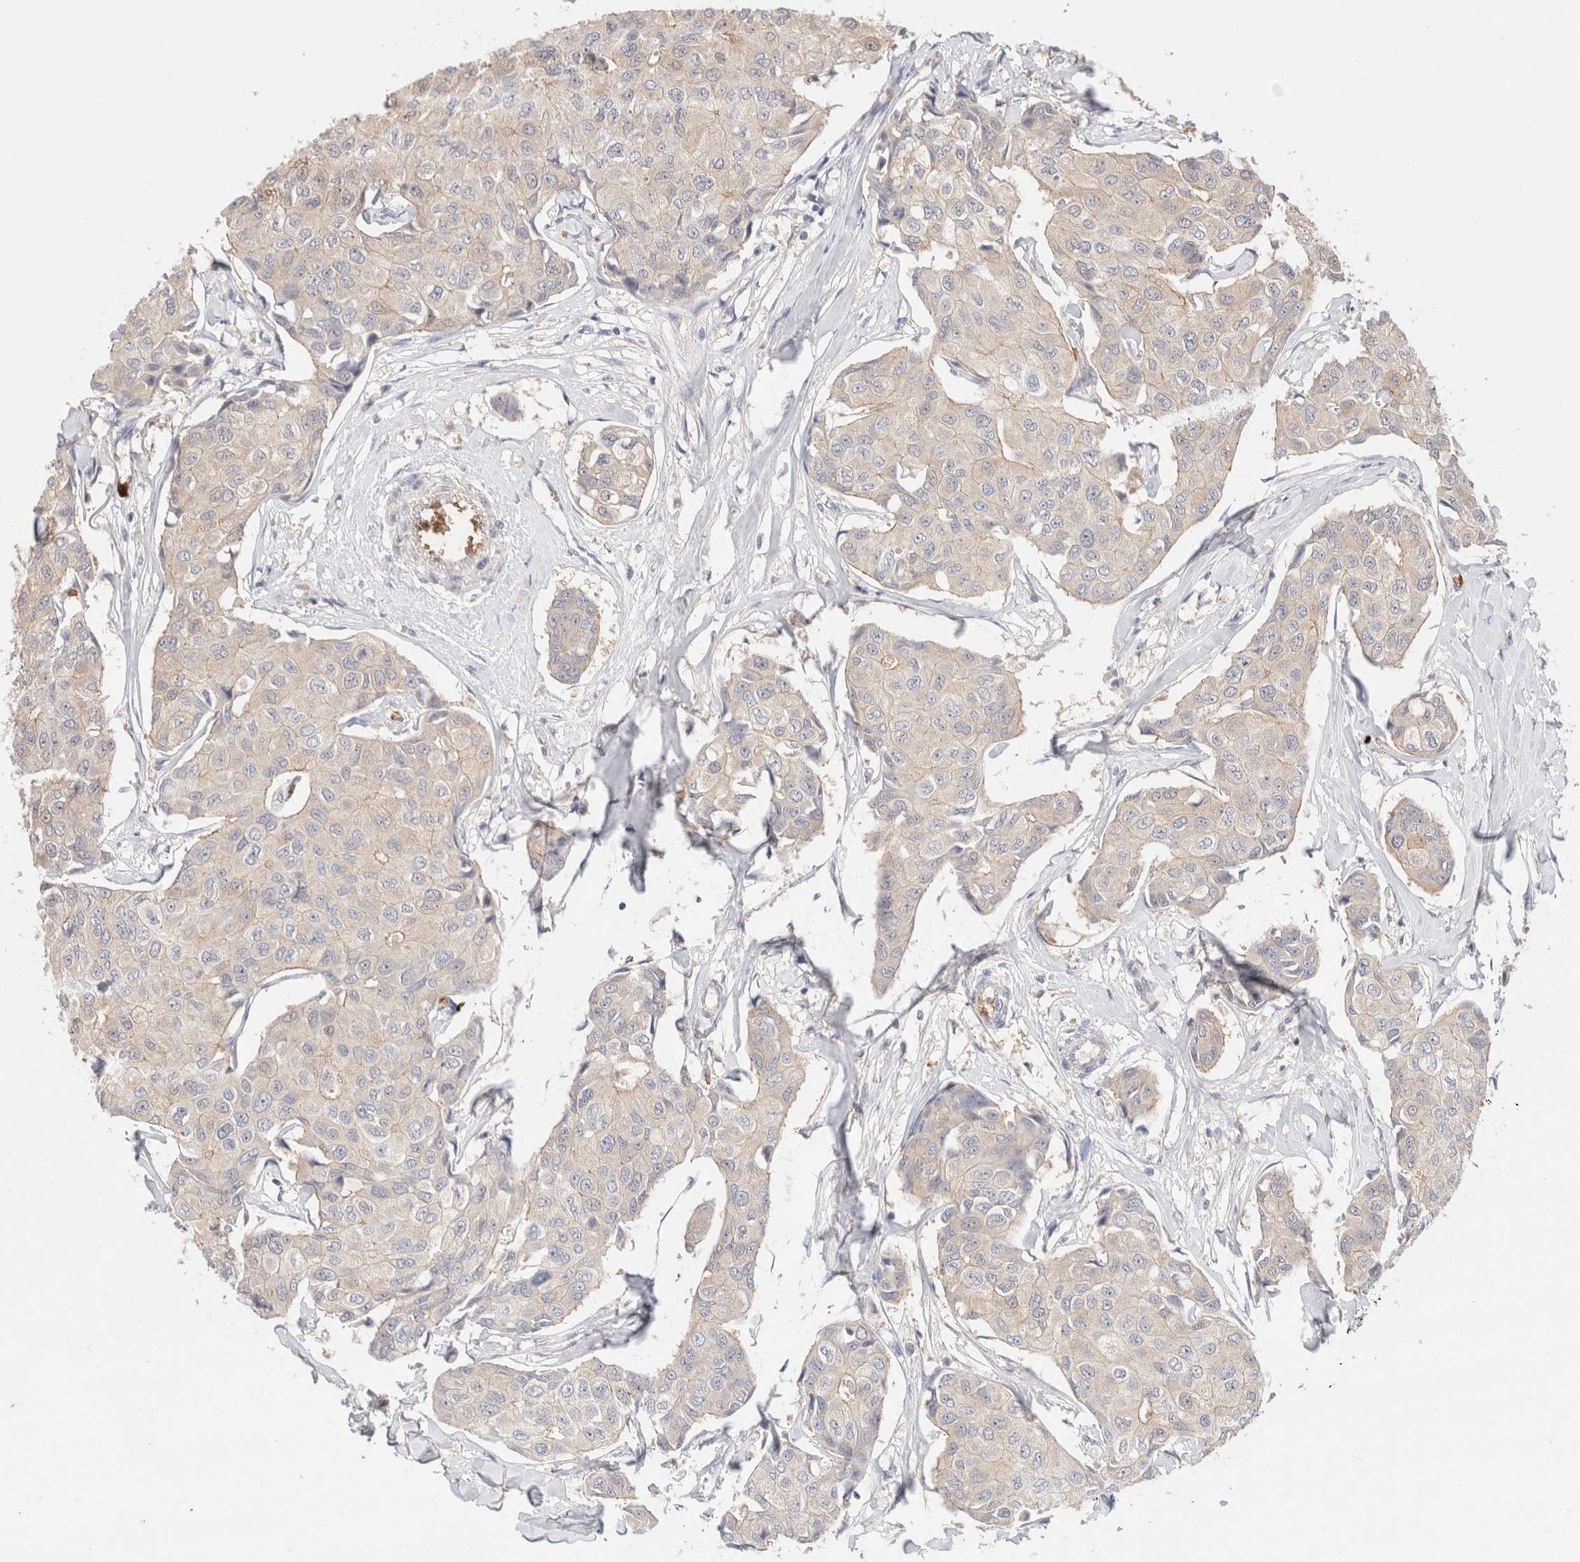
{"staining": {"intensity": "weak", "quantity": "<25%", "location": "cytoplasmic/membranous"}, "tissue": "breast cancer", "cell_type": "Tumor cells", "image_type": "cancer", "snomed": [{"axis": "morphology", "description": "Duct carcinoma"}, {"axis": "topography", "description": "Breast"}], "caption": "This histopathology image is of breast invasive ductal carcinoma stained with immunohistochemistry to label a protein in brown with the nuclei are counter-stained blue. There is no positivity in tumor cells. (DAB IHC visualized using brightfield microscopy, high magnification).", "gene": "MST1", "patient": {"sex": "female", "age": 80}}